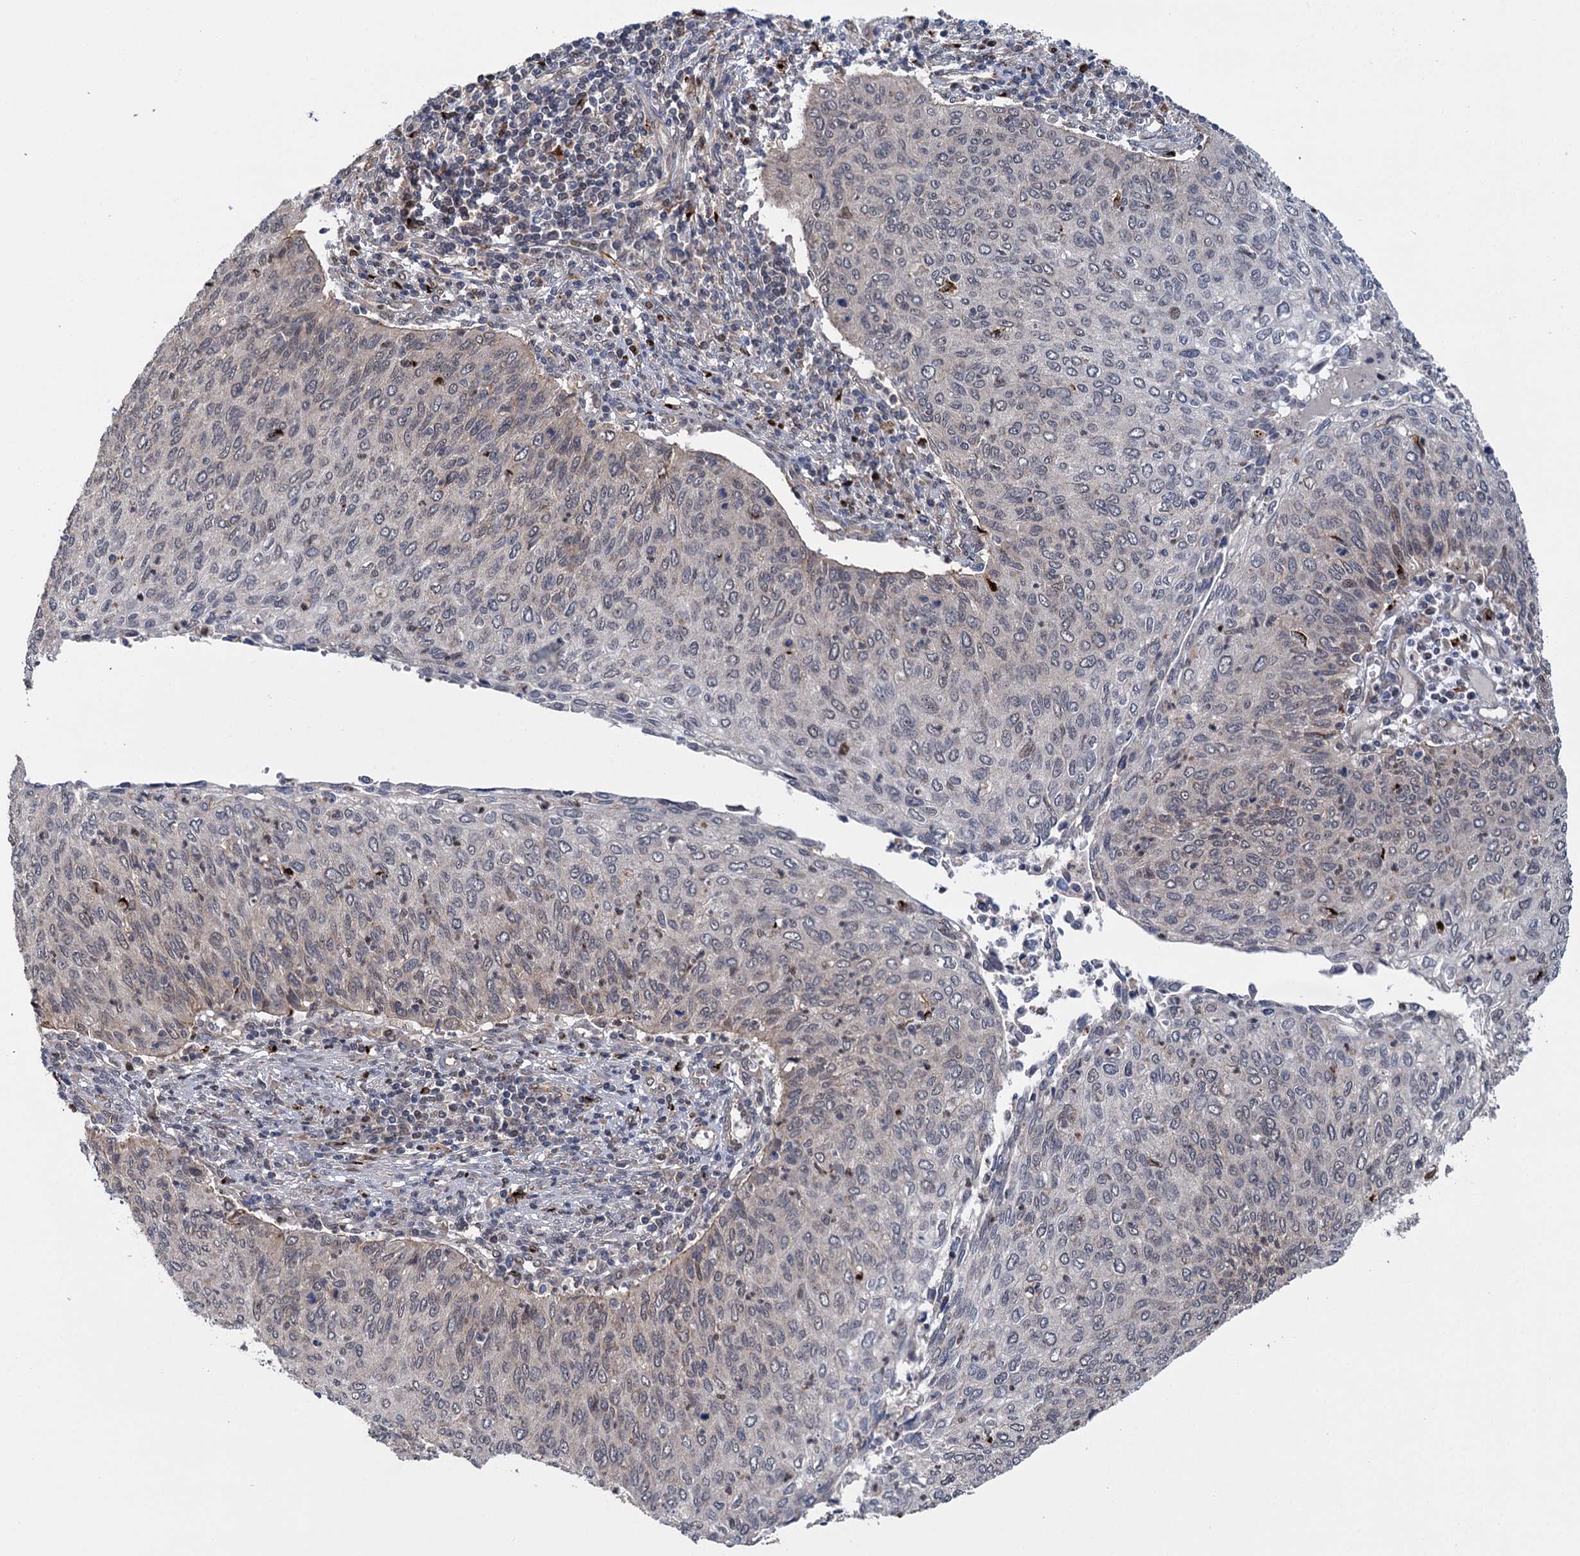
{"staining": {"intensity": "negative", "quantity": "none", "location": "none"}, "tissue": "cervical cancer", "cell_type": "Tumor cells", "image_type": "cancer", "snomed": [{"axis": "morphology", "description": "Squamous cell carcinoma, NOS"}, {"axis": "topography", "description": "Cervix"}], "caption": "Protein analysis of squamous cell carcinoma (cervical) exhibits no significant expression in tumor cells.", "gene": "GAL3ST4", "patient": {"sex": "female", "age": 38}}